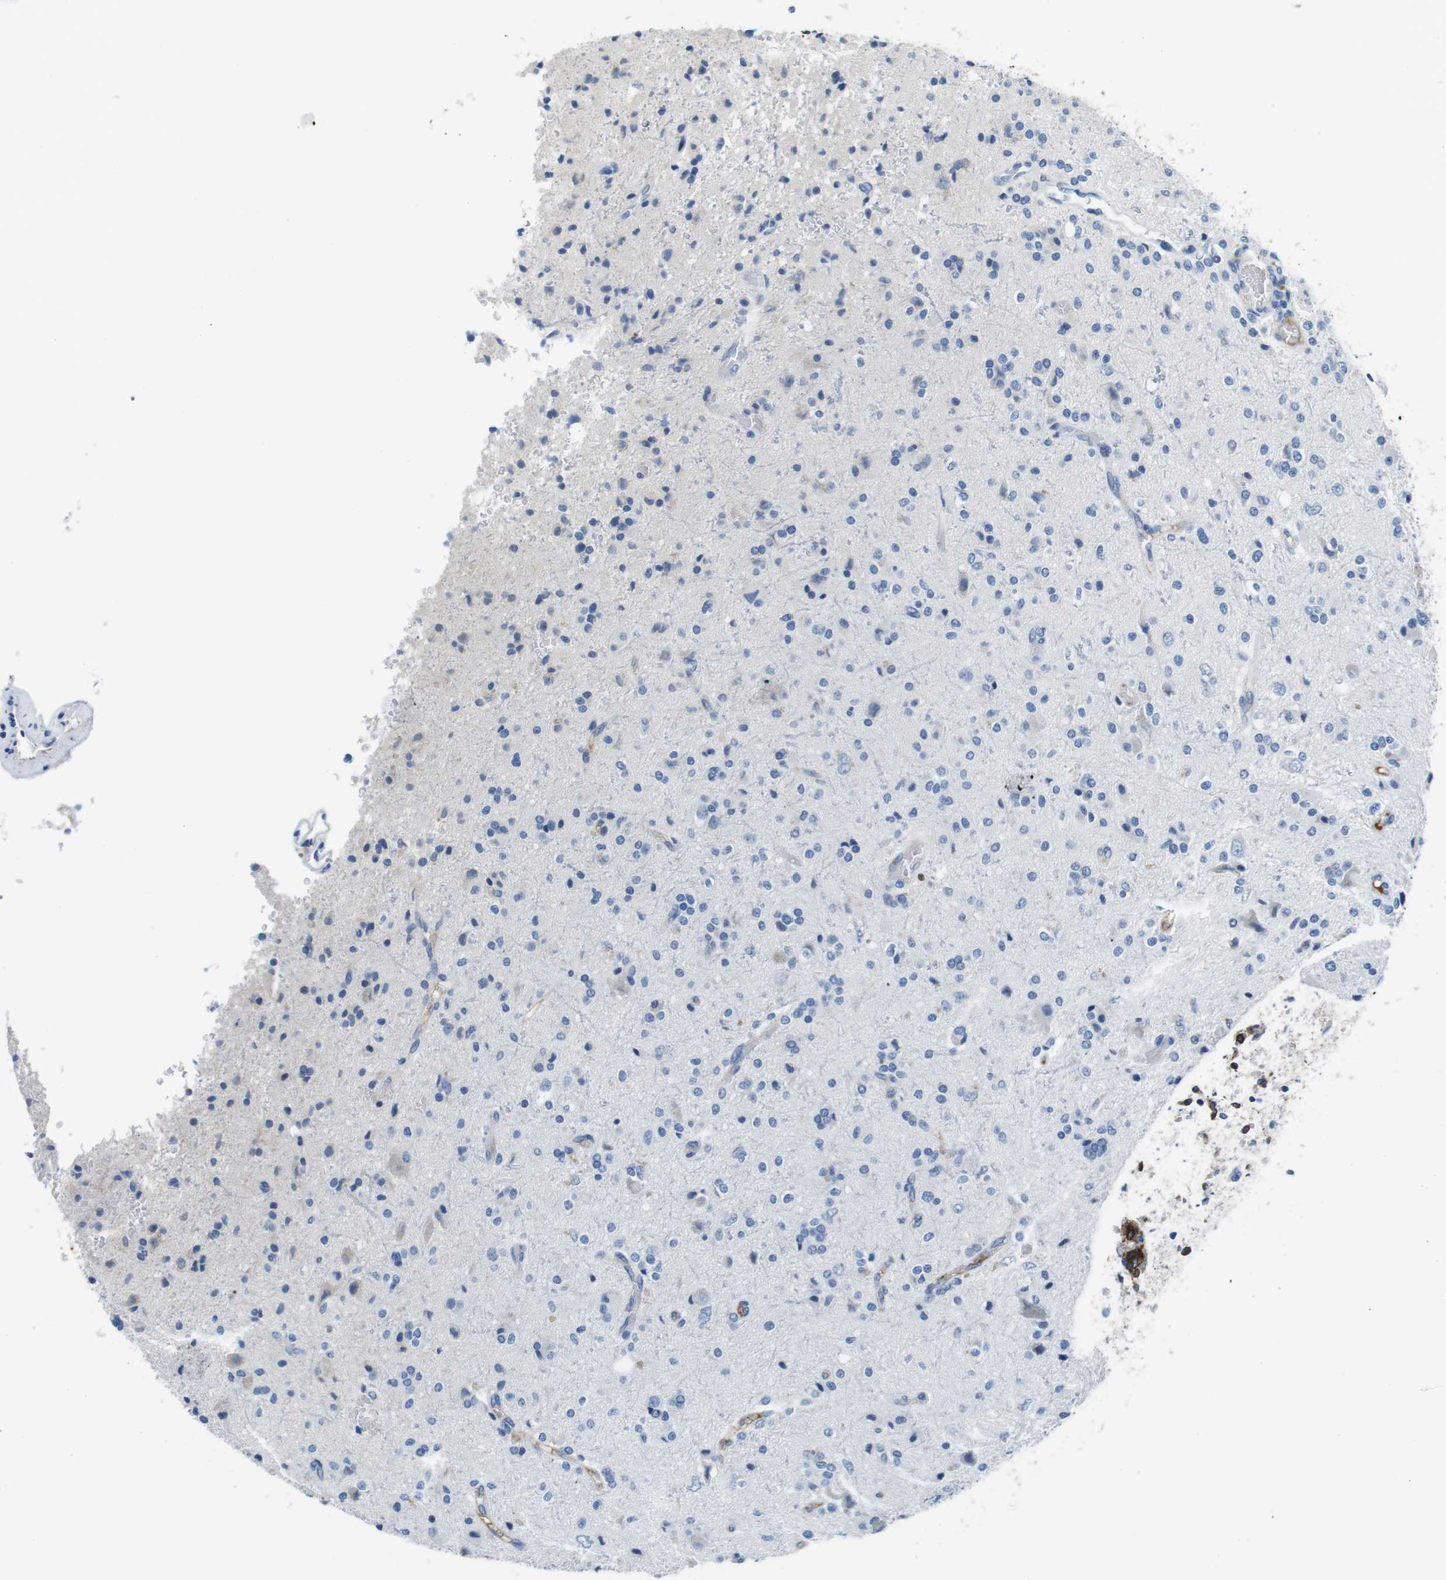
{"staining": {"intensity": "negative", "quantity": "none", "location": "none"}, "tissue": "glioma", "cell_type": "Tumor cells", "image_type": "cancer", "snomed": [{"axis": "morphology", "description": "Glioma, malignant, High grade"}, {"axis": "topography", "description": "Brain"}], "caption": "Immunohistochemical staining of glioma exhibits no significant expression in tumor cells.", "gene": "IGHD", "patient": {"sex": "male", "age": 47}}